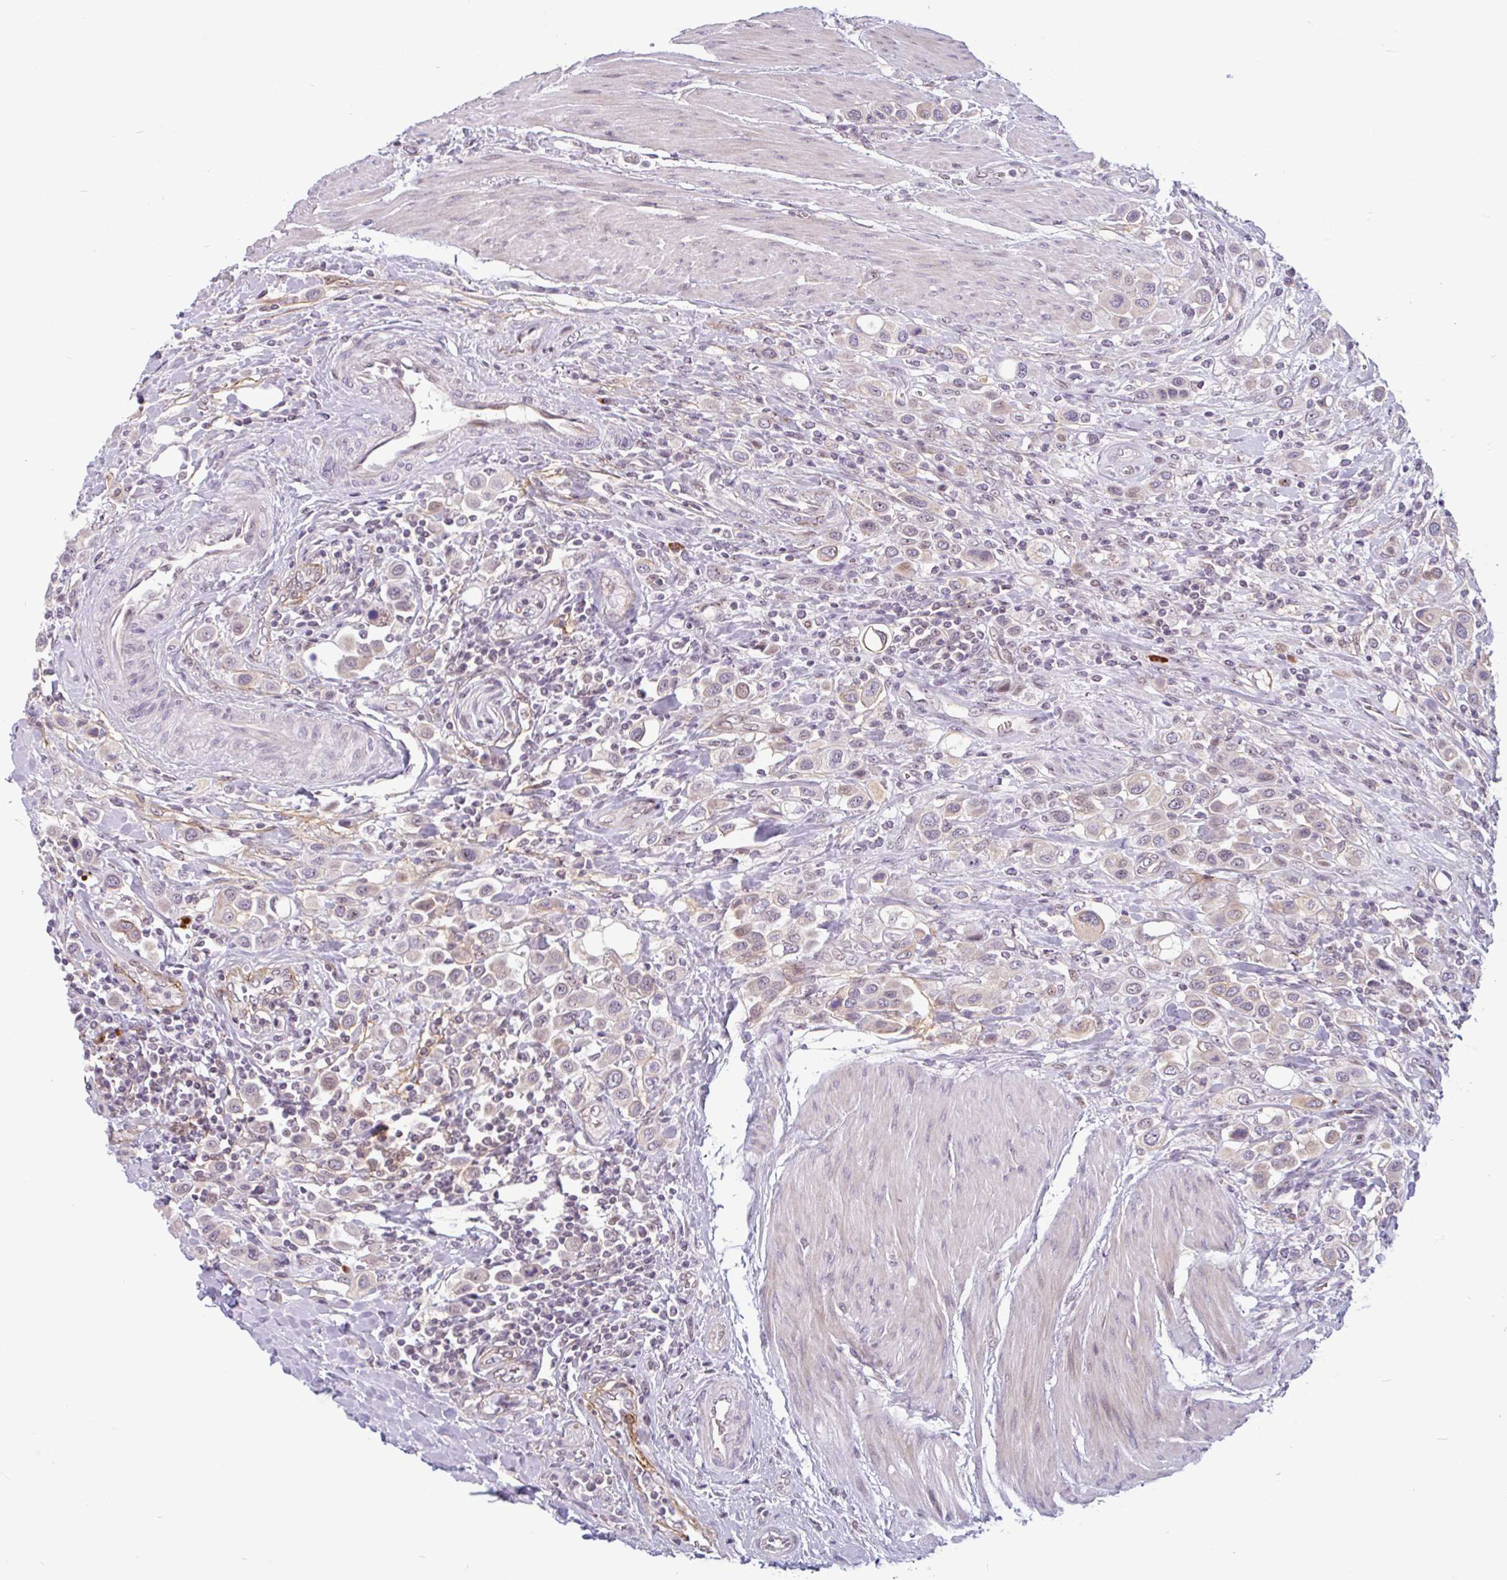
{"staining": {"intensity": "weak", "quantity": "<25%", "location": "cytoplasmic/membranous,nuclear"}, "tissue": "urothelial cancer", "cell_type": "Tumor cells", "image_type": "cancer", "snomed": [{"axis": "morphology", "description": "Urothelial carcinoma, High grade"}, {"axis": "topography", "description": "Urinary bladder"}], "caption": "The photomicrograph reveals no staining of tumor cells in urothelial cancer. (DAB immunohistochemistry with hematoxylin counter stain).", "gene": "TMEM119", "patient": {"sex": "male", "age": 50}}